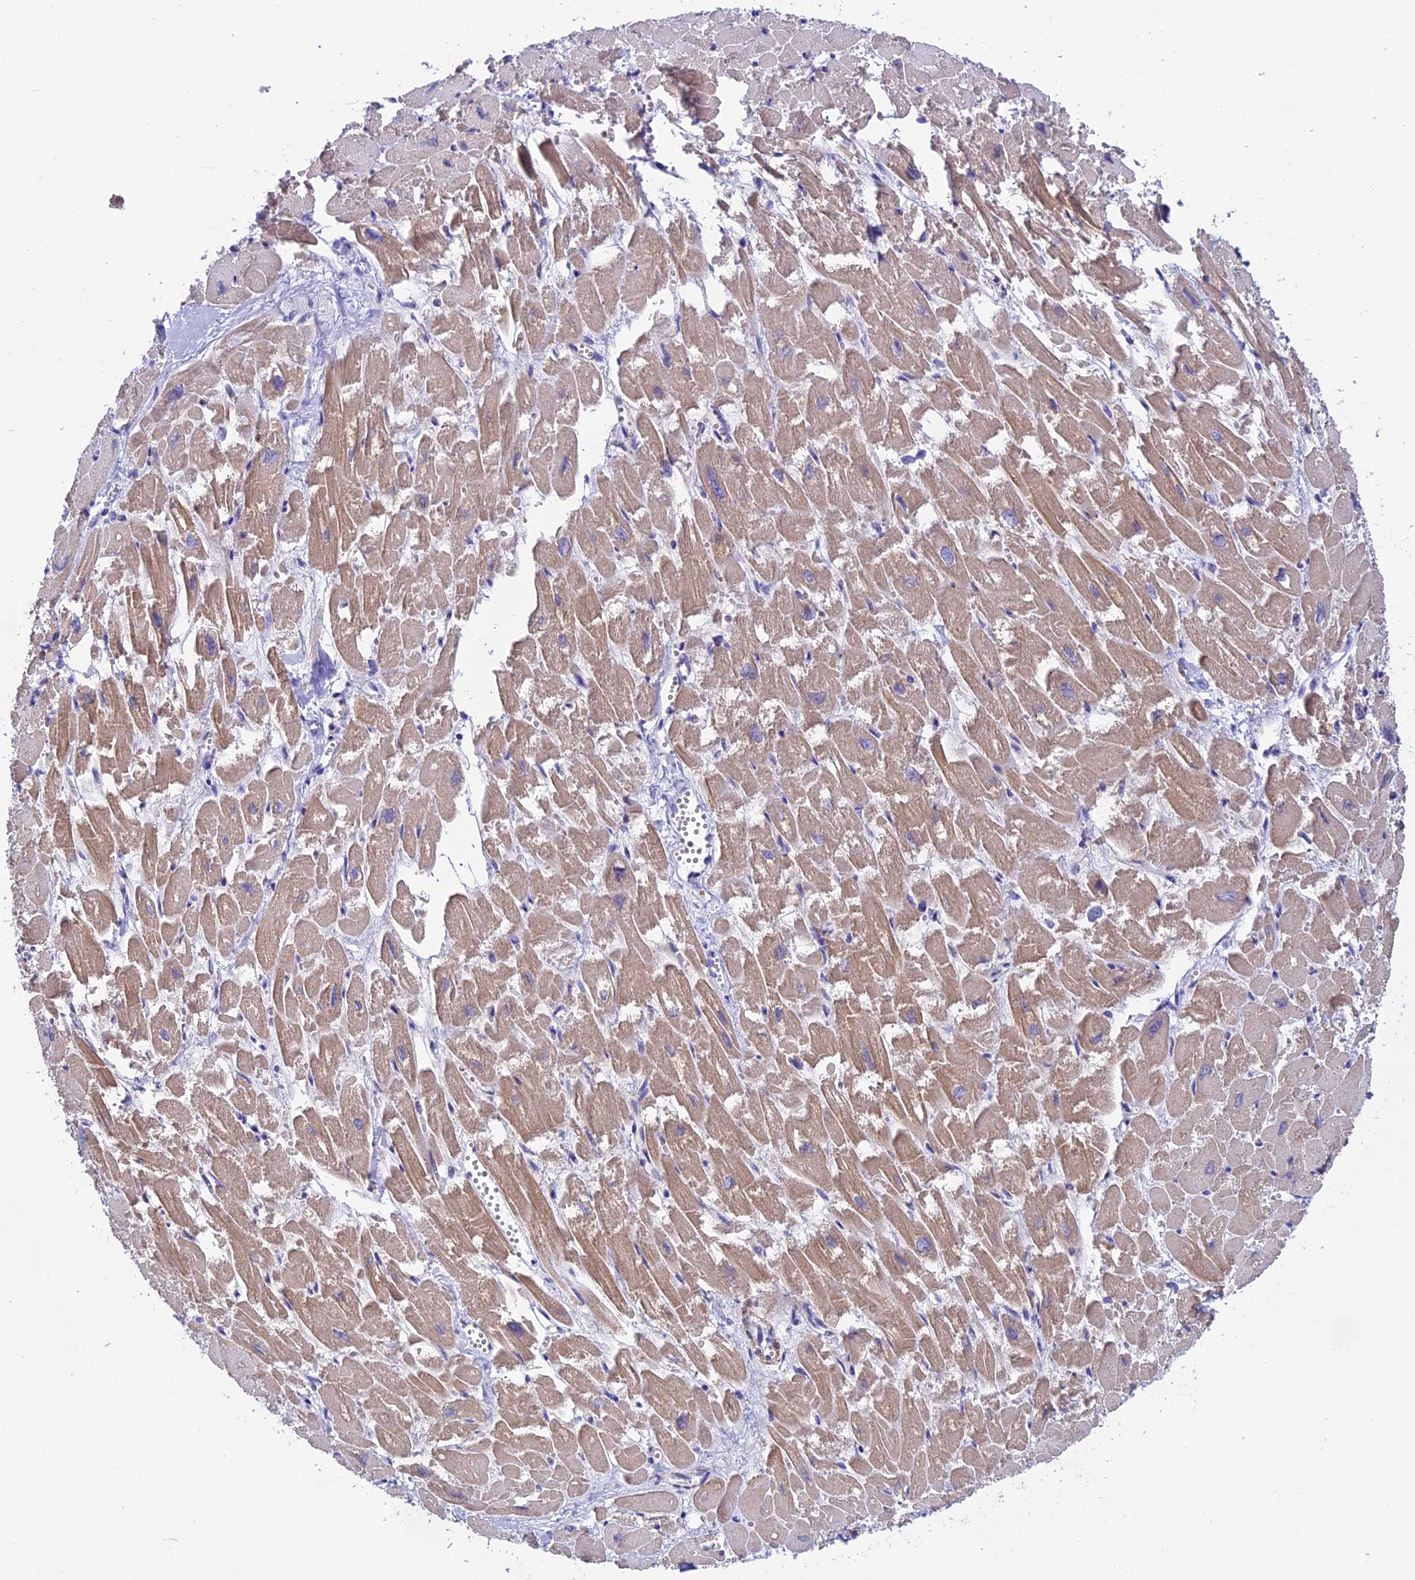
{"staining": {"intensity": "moderate", "quantity": "25%-75%", "location": "cytoplasmic/membranous"}, "tissue": "heart muscle", "cell_type": "Cardiomyocytes", "image_type": "normal", "snomed": [{"axis": "morphology", "description": "Normal tissue, NOS"}, {"axis": "topography", "description": "Heart"}], "caption": "Cardiomyocytes show medium levels of moderate cytoplasmic/membranous staining in about 25%-75% of cells in unremarkable human heart muscle.", "gene": "IGSF6", "patient": {"sex": "male", "age": 54}}